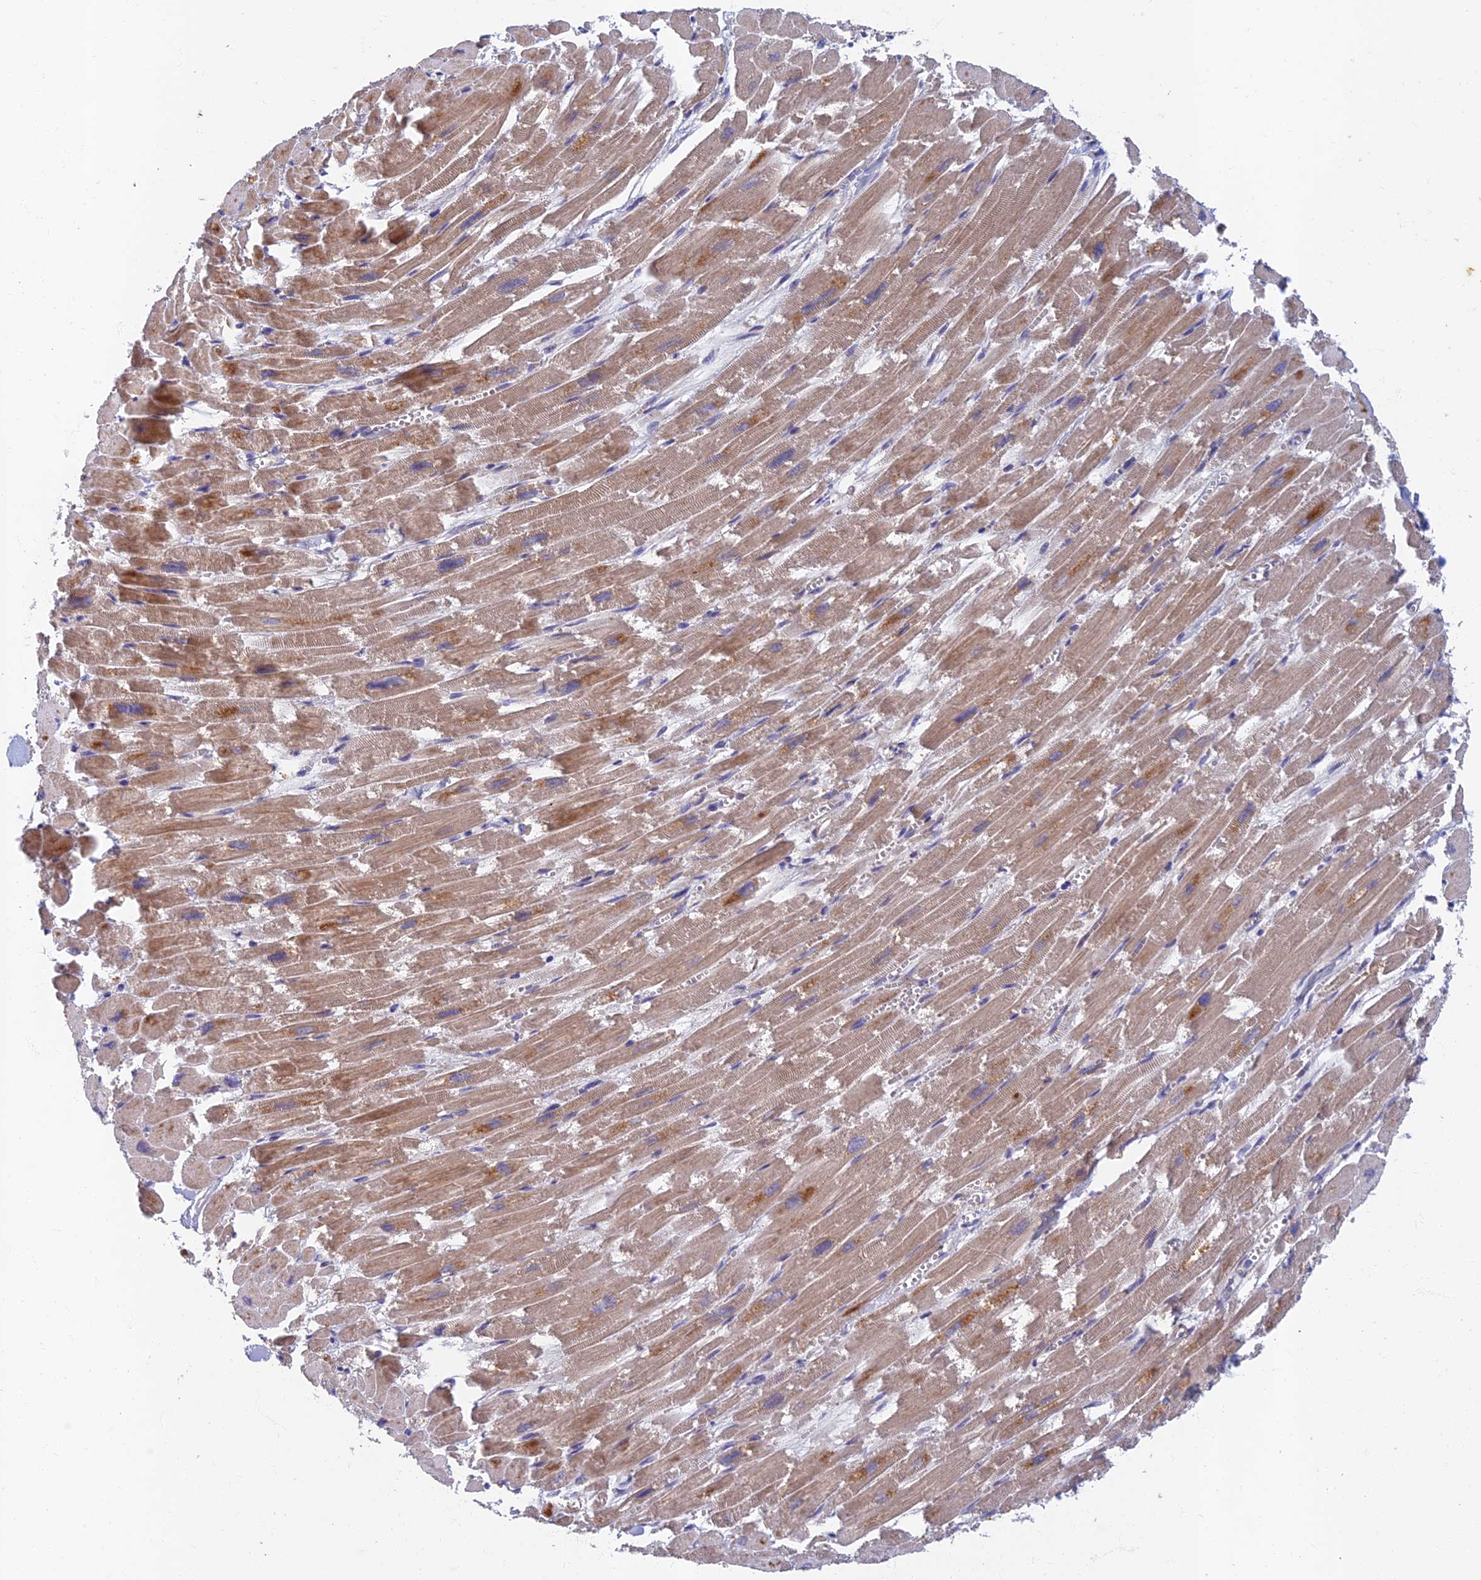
{"staining": {"intensity": "moderate", "quantity": "25%-75%", "location": "cytoplasmic/membranous"}, "tissue": "heart muscle", "cell_type": "Cardiomyocytes", "image_type": "normal", "snomed": [{"axis": "morphology", "description": "Normal tissue, NOS"}, {"axis": "topography", "description": "Heart"}], "caption": "Cardiomyocytes exhibit moderate cytoplasmic/membranous staining in about 25%-75% of cells in benign heart muscle. (Brightfield microscopy of DAB IHC at high magnification).", "gene": "SOGA1", "patient": {"sex": "male", "age": 54}}